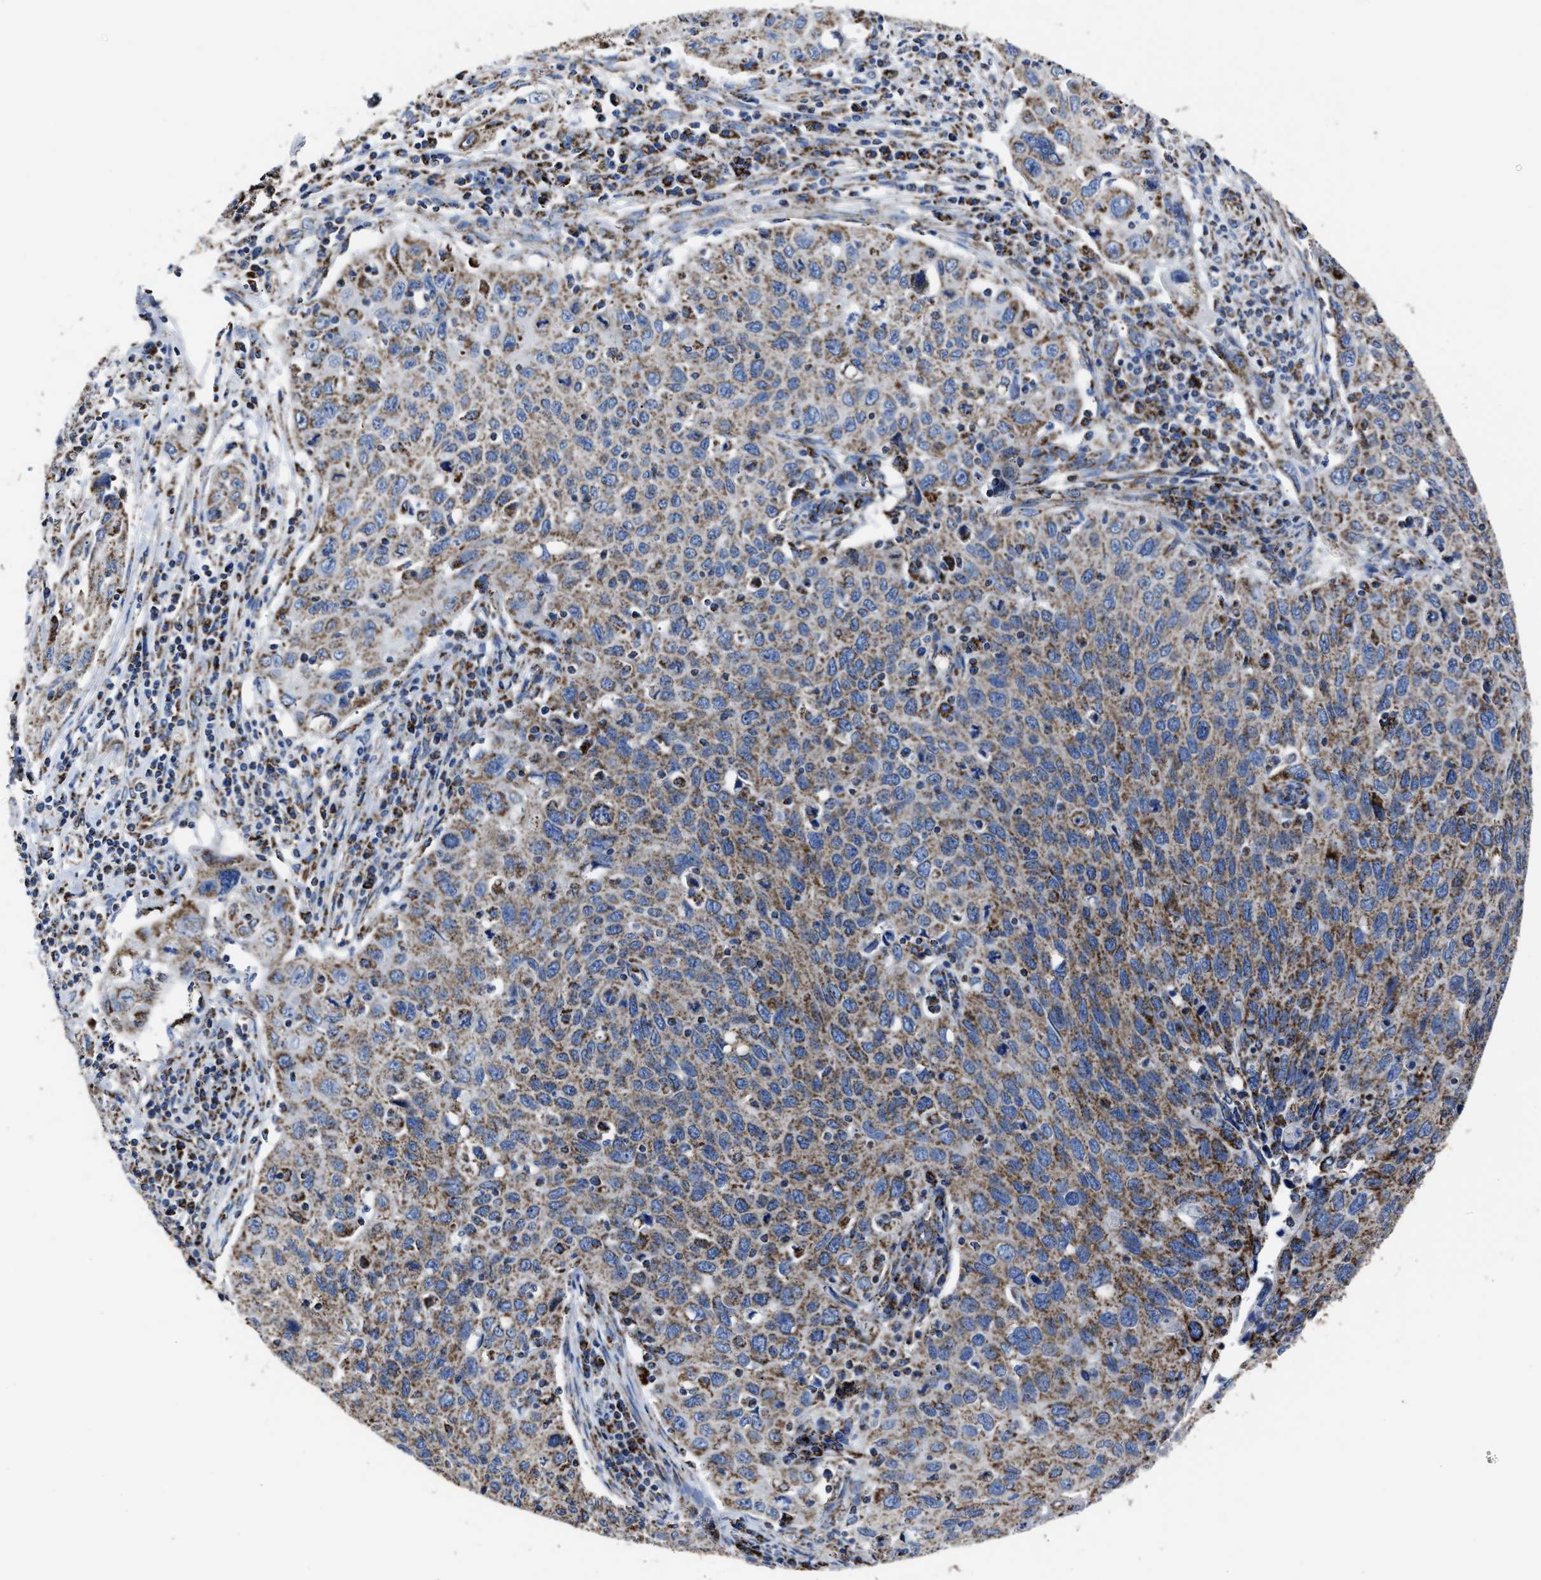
{"staining": {"intensity": "moderate", "quantity": ">75%", "location": "cytoplasmic/membranous"}, "tissue": "cervical cancer", "cell_type": "Tumor cells", "image_type": "cancer", "snomed": [{"axis": "morphology", "description": "Squamous cell carcinoma, NOS"}, {"axis": "topography", "description": "Cervix"}], "caption": "Immunohistochemistry (IHC) image of neoplastic tissue: human cervical cancer (squamous cell carcinoma) stained using immunohistochemistry (IHC) reveals medium levels of moderate protein expression localized specifically in the cytoplasmic/membranous of tumor cells, appearing as a cytoplasmic/membranous brown color.", "gene": "NDUFV3", "patient": {"sex": "female", "age": 53}}